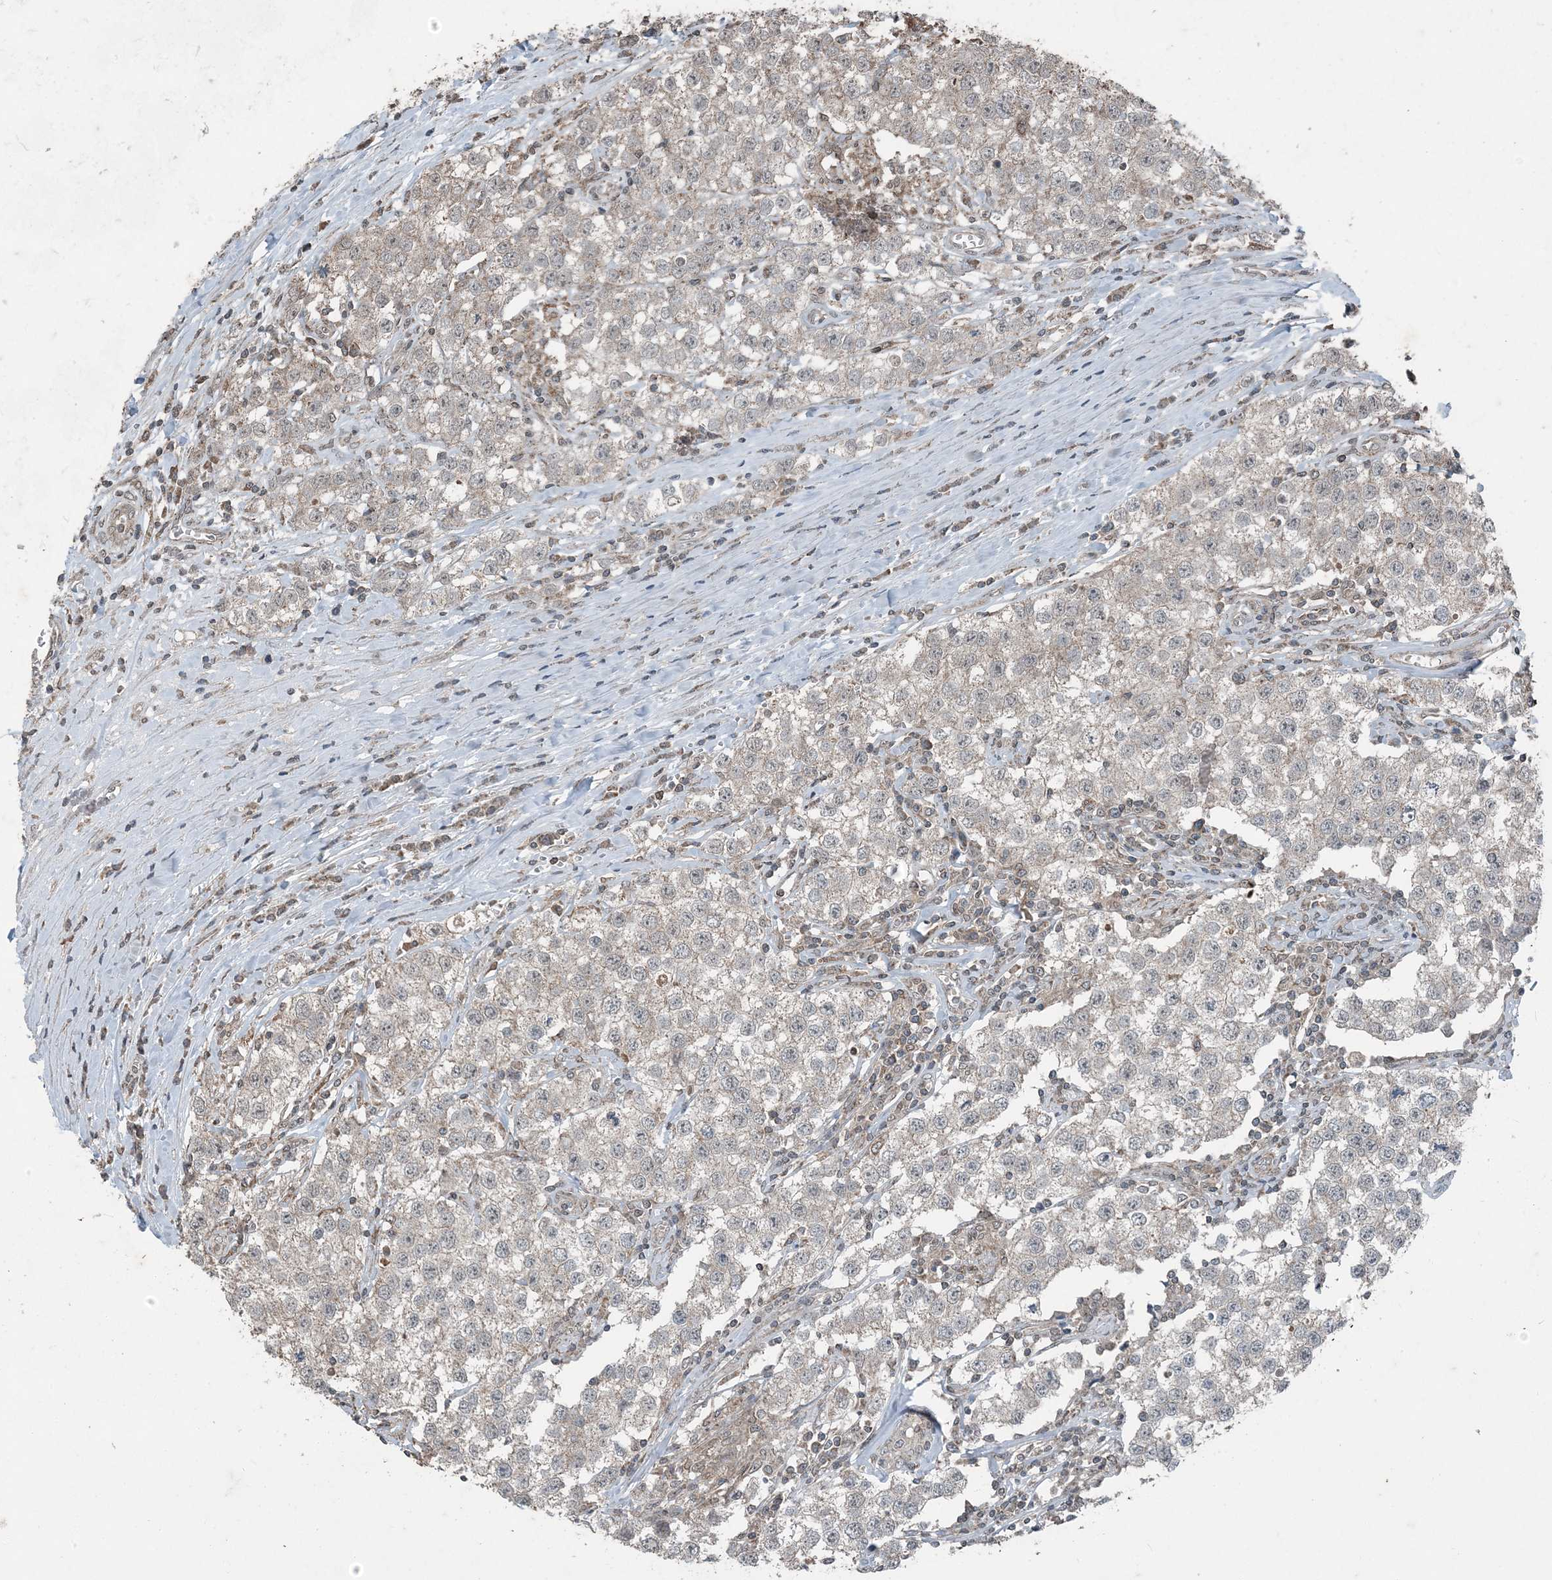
{"staining": {"intensity": "moderate", "quantity": "<25%", "location": "cytoplasmic/membranous"}, "tissue": "testis cancer", "cell_type": "Tumor cells", "image_type": "cancer", "snomed": [{"axis": "morphology", "description": "Seminoma, NOS"}, {"axis": "morphology", "description": "Carcinoma, Embryonal, NOS"}, {"axis": "topography", "description": "Testis"}], "caption": "This image exhibits immunohistochemistry (IHC) staining of testis cancer (seminoma), with low moderate cytoplasmic/membranous expression in about <25% of tumor cells.", "gene": "GNL1", "patient": {"sex": "male", "age": 43}}